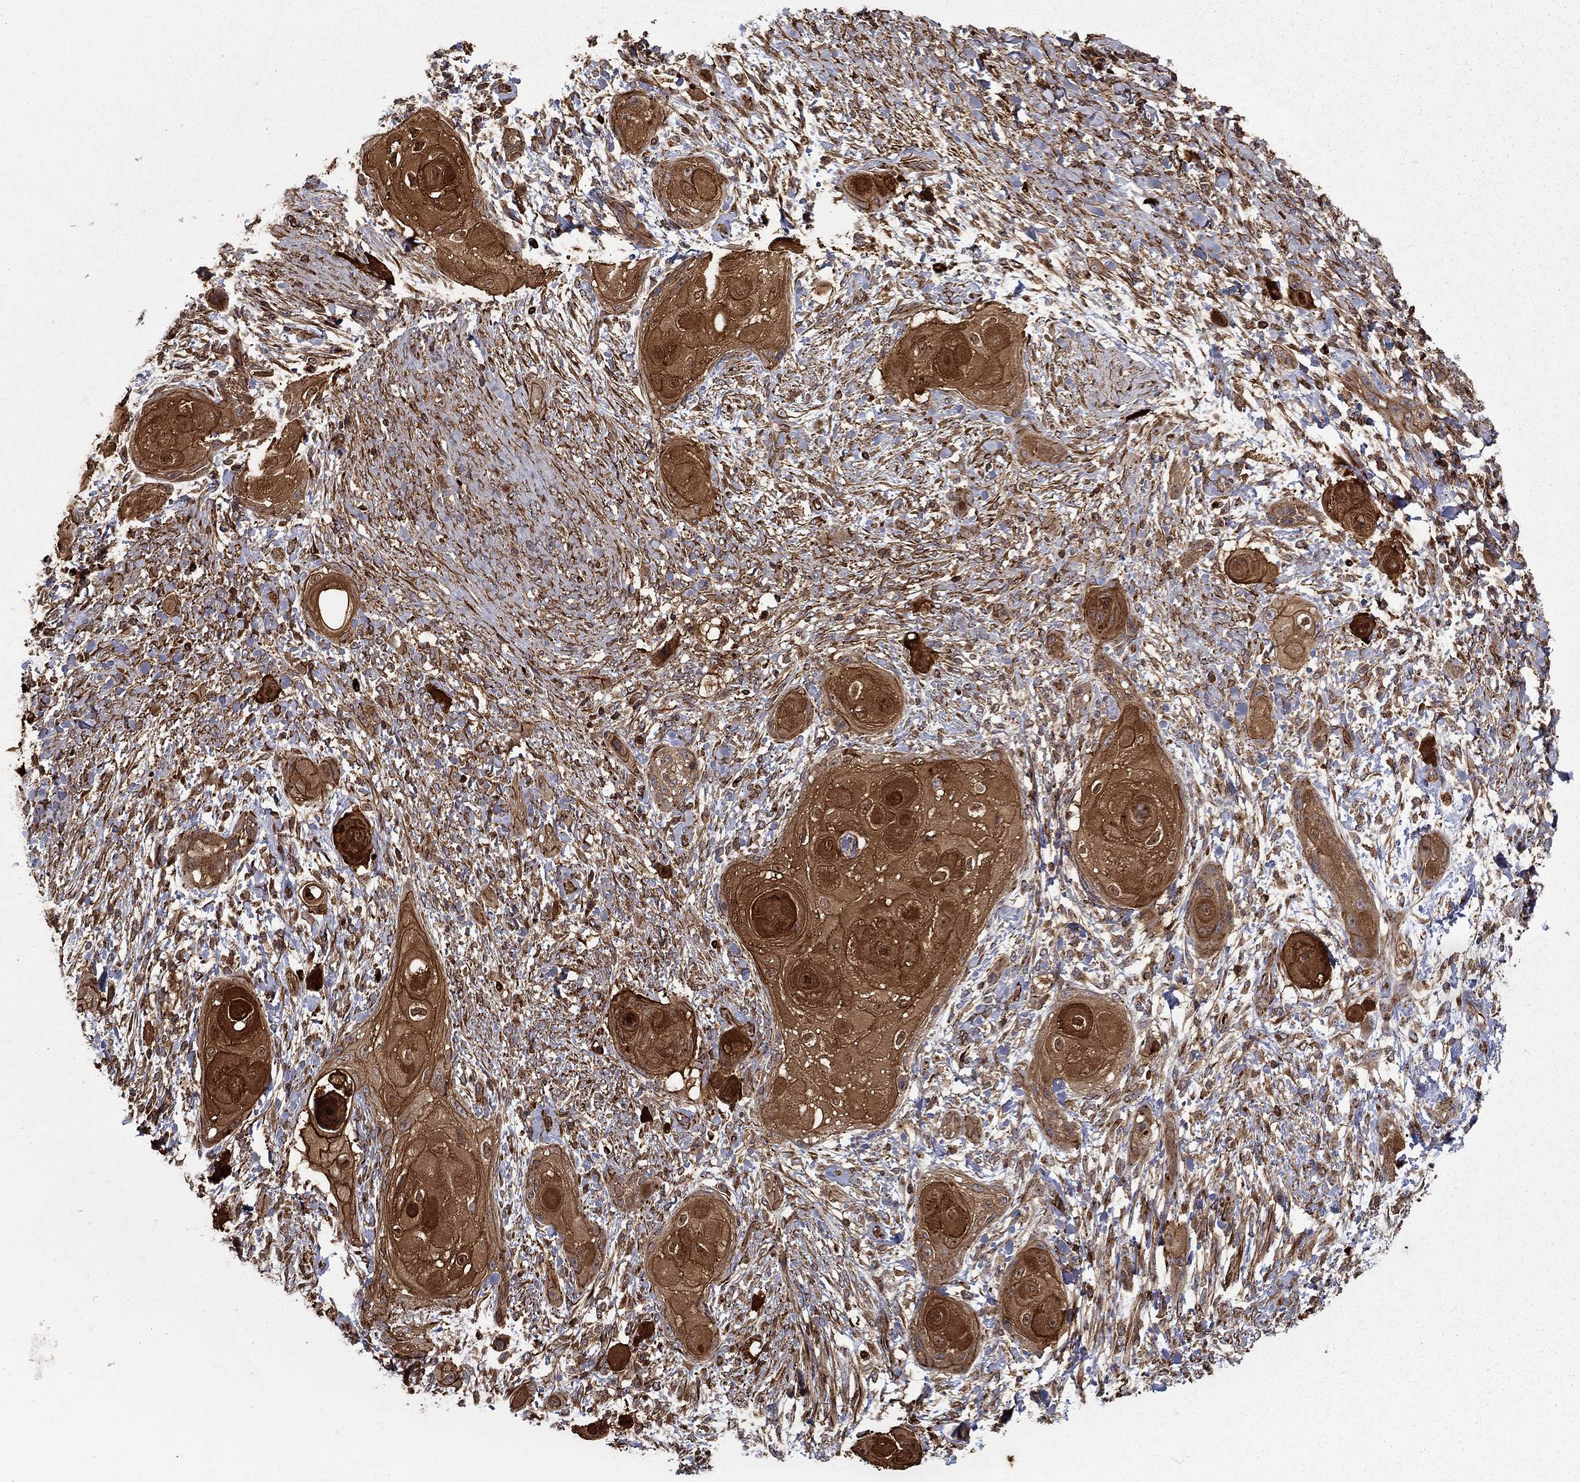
{"staining": {"intensity": "strong", "quantity": ">75%", "location": "cytoplasmic/membranous"}, "tissue": "skin cancer", "cell_type": "Tumor cells", "image_type": "cancer", "snomed": [{"axis": "morphology", "description": "Squamous cell carcinoma, NOS"}, {"axis": "topography", "description": "Skin"}], "caption": "Skin squamous cell carcinoma stained with DAB immunohistochemistry (IHC) reveals high levels of strong cytoplasmic/membranous expression in approximately >75% of tumor cells.", "gene": "ADM", "patient": {"sex": "male", "age": 62}}